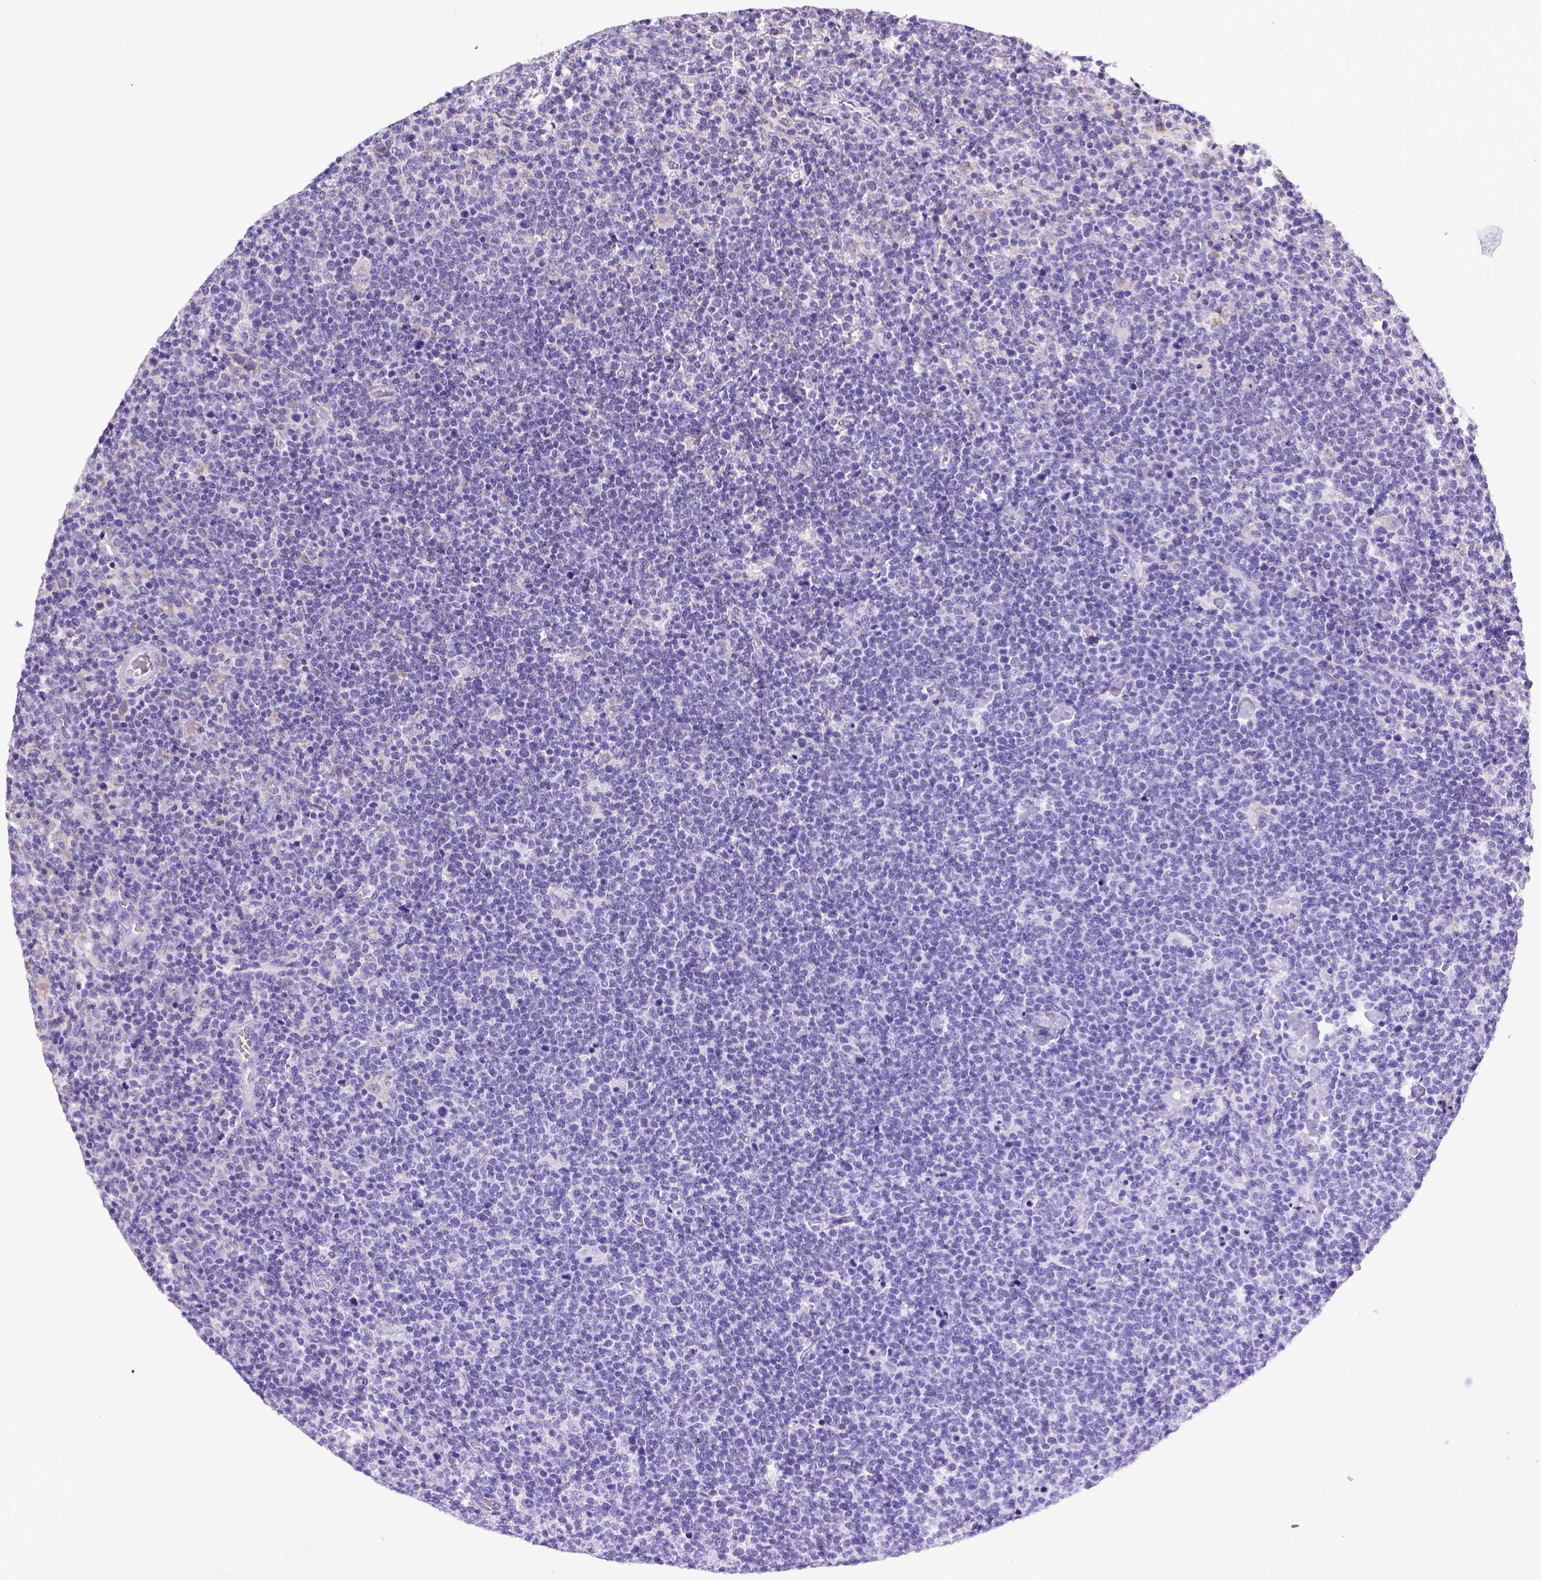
{"staining": {"intensity": "negative", "quantity": "none", "location": "none"}, "tissue": "lymphoma", "cell_type": "Tumor cells", "image_type": "cancer", "snomed": [{"axis": "morphology", "description": "Malignant lymphoma, non-Hodgkin's type, High grade"}, {"axis": "topography", "description": "Lymph node"}], "caption": "Immunohistochemistry of high-grade malignant lymphoma, non-Hodgkin's type demonstrates no expression in tumor cells.", "gene": "SPEF1", "patient": {"sex": "male", "age": 61}}